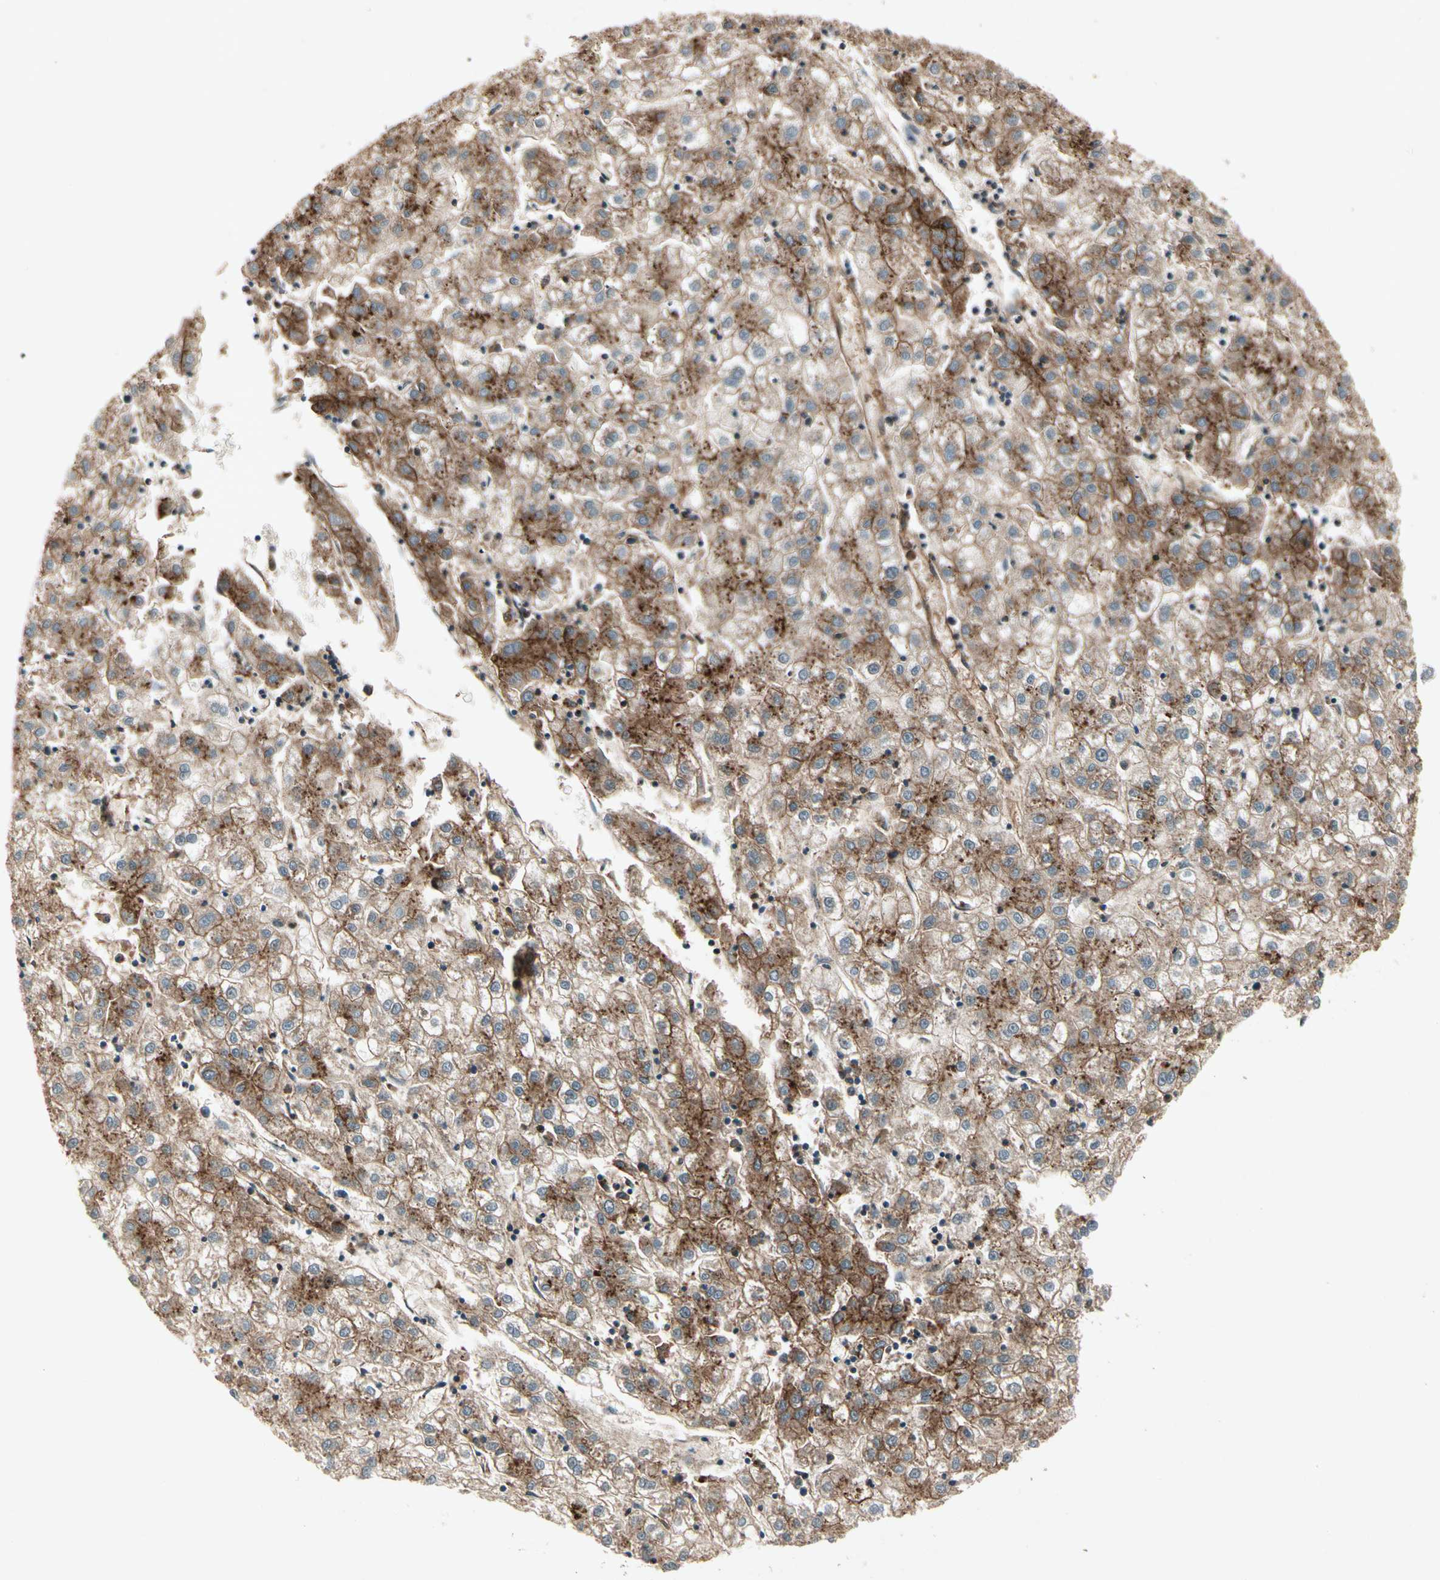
{"staining": {"intensity": "strong", "quantity": "25%-75%", "location": "cytoplasmic/membranous"}, "tissue": "liver cancer", "cell_type": "Tumor cells", "image_type": "cancer", "snomed": [{"axis": "morphology", "description": "Carcinoma, Hepatocellular, NOS"}, {"axis": "topography", "description": "Liver"}], "caption": "Human liver cancer (hepatocellular carcinoma) stained for a protein (brown) displays strong cytoplasmic/membranous positive staining in approximately 25%-75% of tumor cells.", "gene": "FLOT1", "patient": {"sex": "male", "age": 72}}